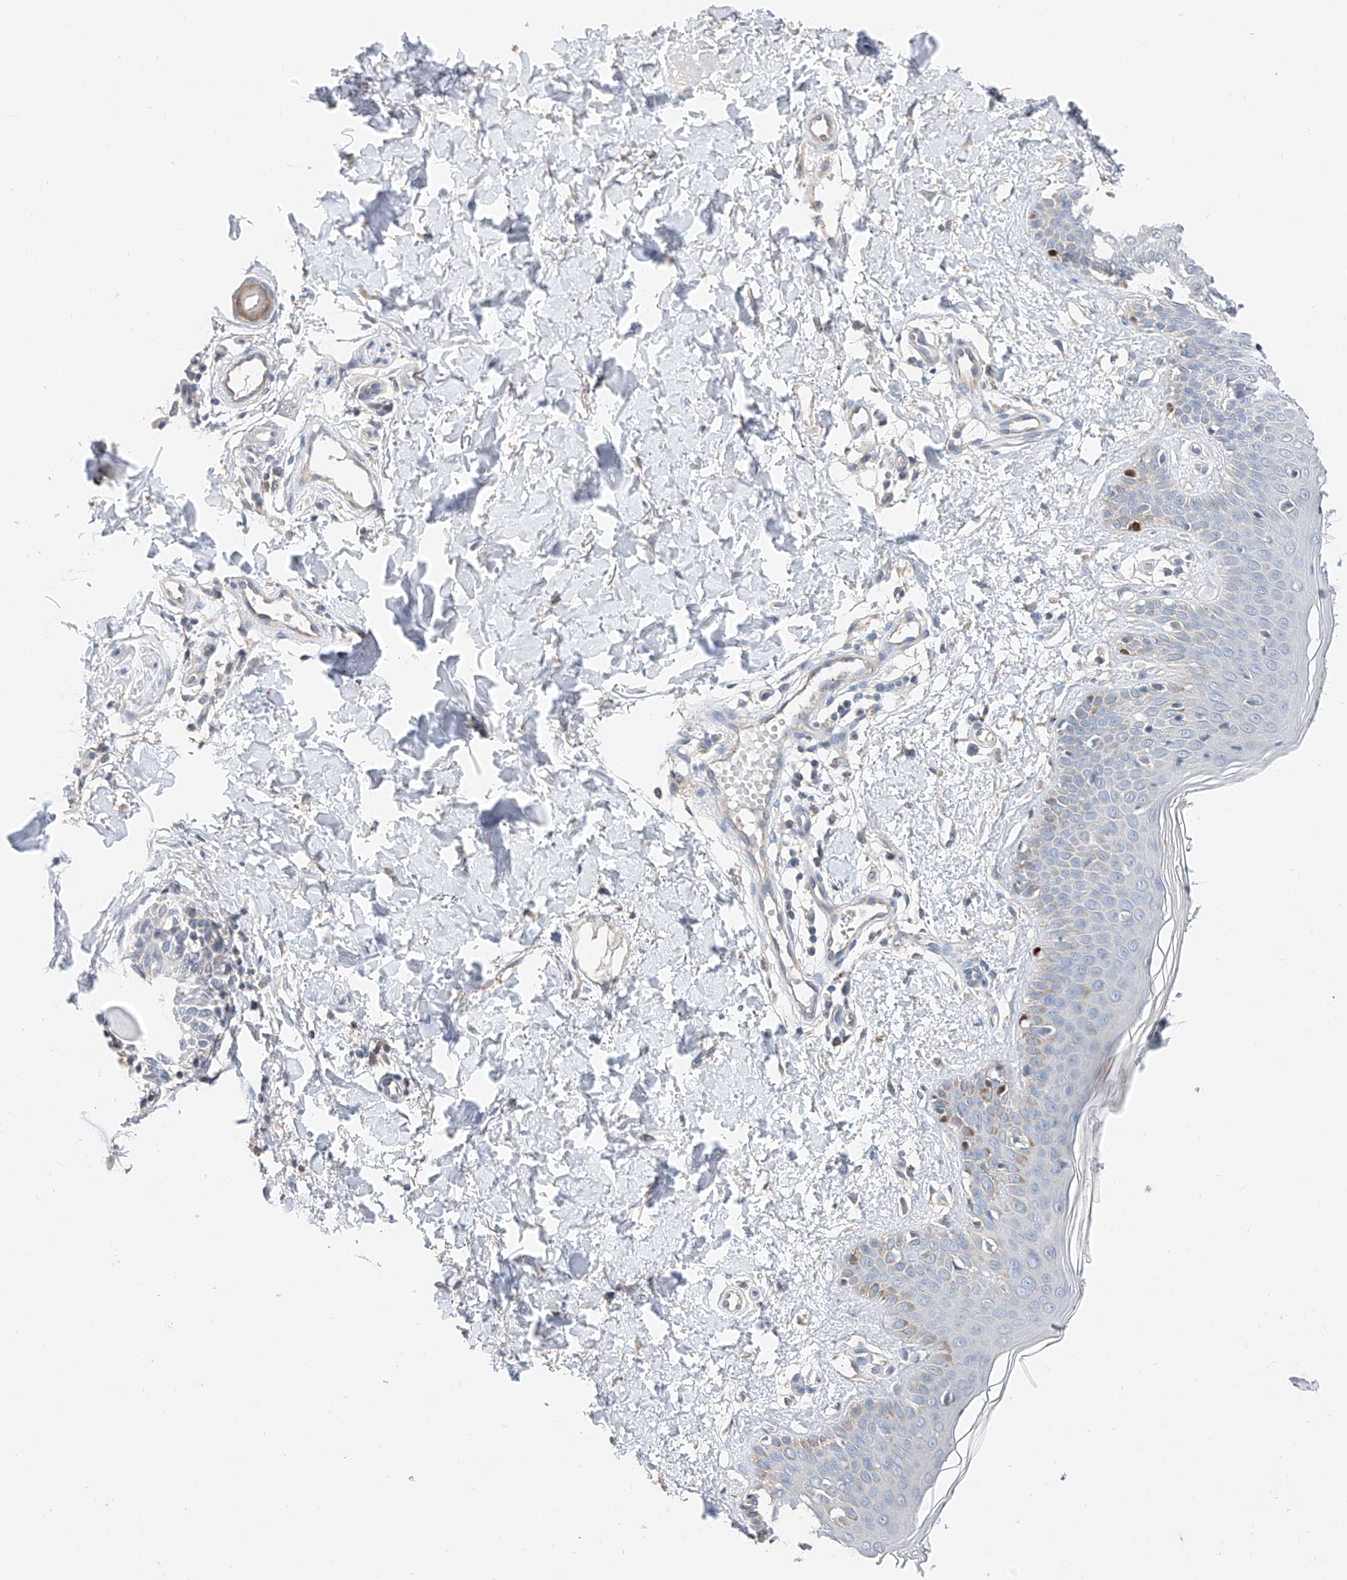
{"staining": {"intensity": "negative", "quantity": "none", "location": "none"}, "tissue": "skin", "cell_type": "Fibroblasts", "image_type": "normal", "snomed": [{"axis": "morphology", "description": "Normal tissue, NOS"}, {"axis": "topography", "description": "Skin"}], "caption": "The histopathology image exhibits no significant expression in fibroblasts of skin.", "gene": "FUCA2", "patient": {"sex": "male", "age": 37}}